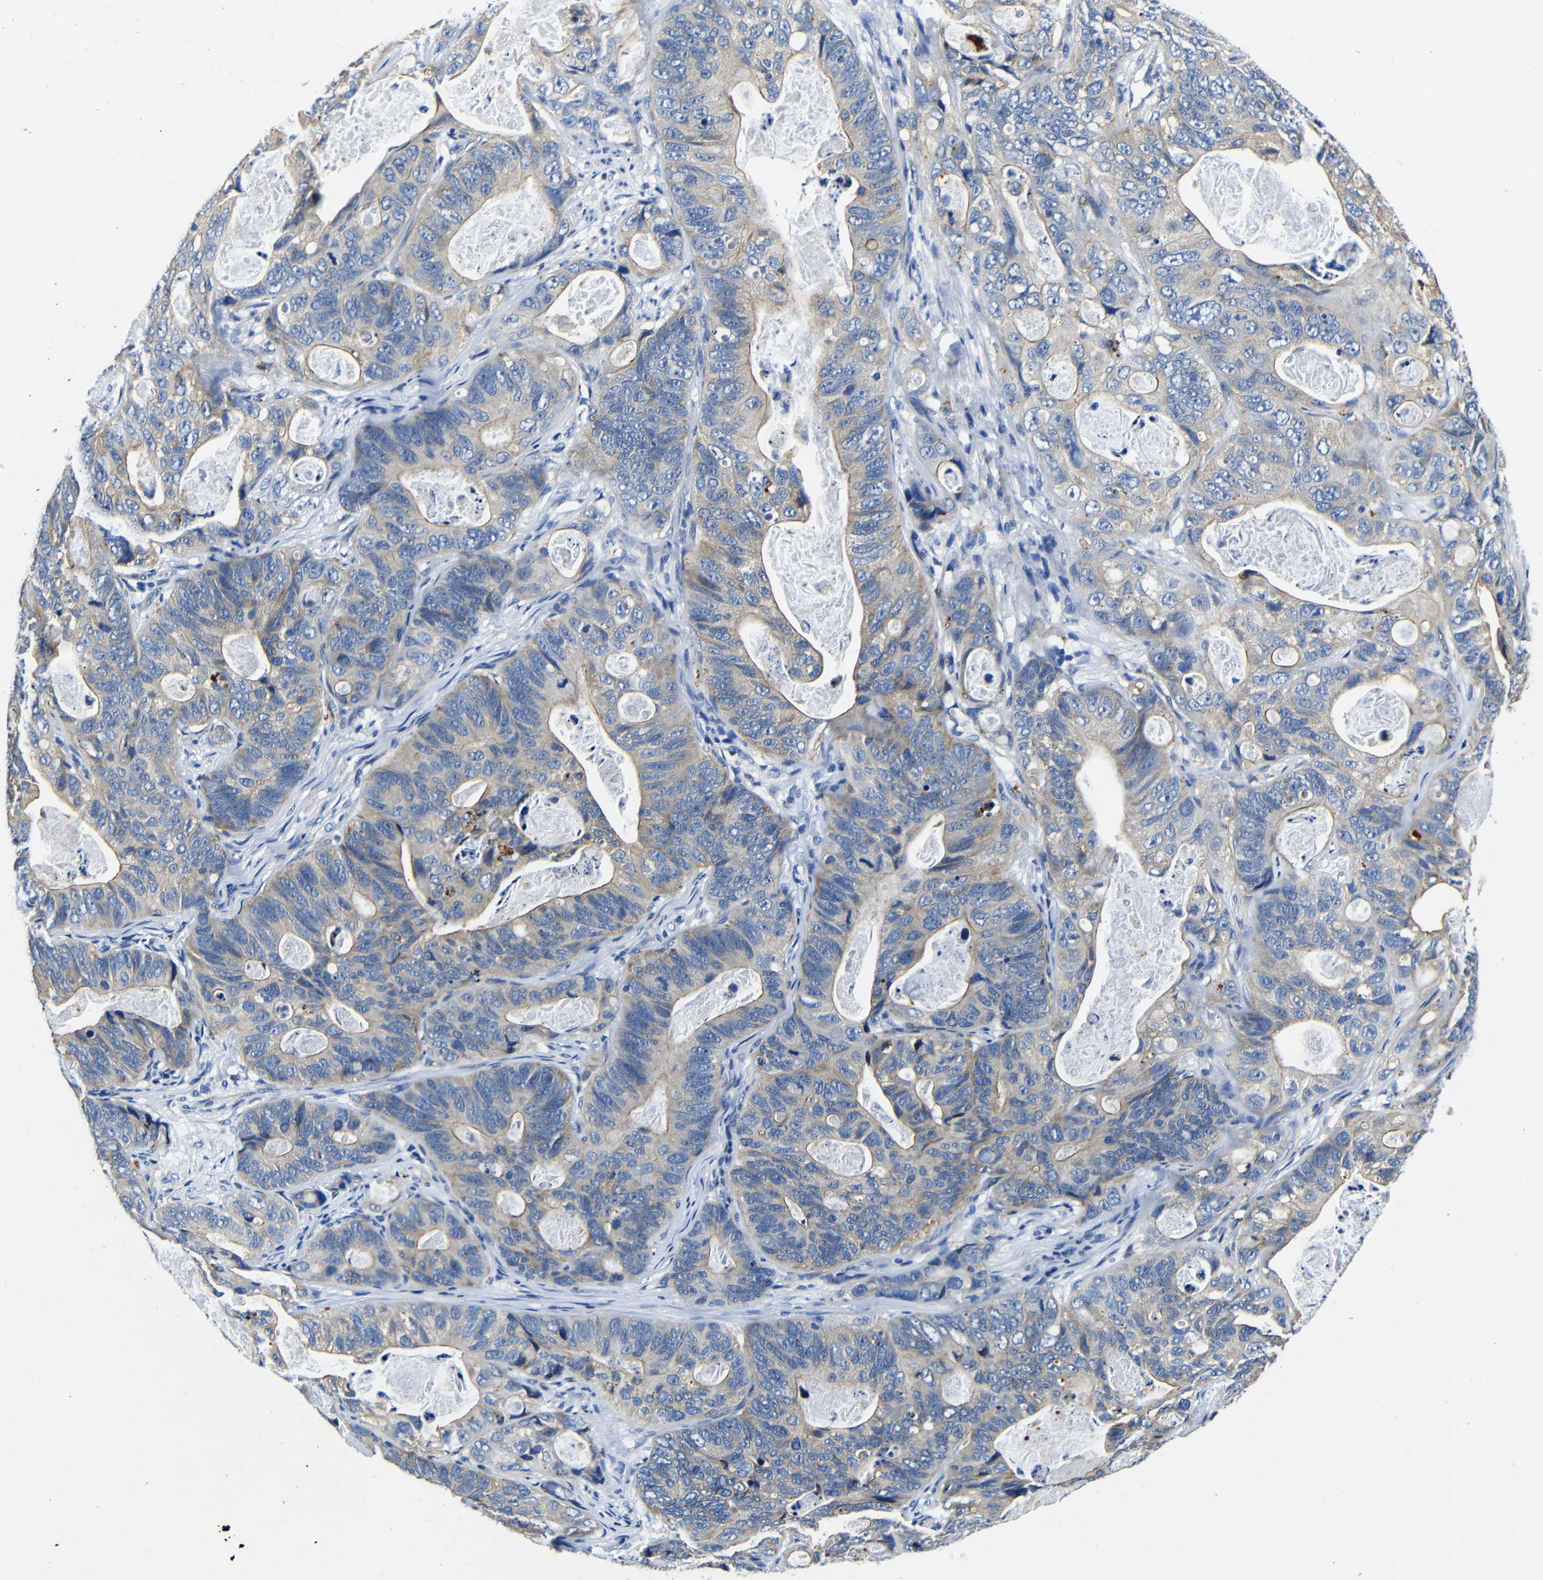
{"staining": {"intensity": "weak", "quantity": "25%-75%", "location": "cytoplasmic/membranous"}, "tissue": "stomach cancer", "cell_type": "Tumor cells", "image_type": "cancer", "snomed": [{"axis": "morphology", "description": "Adenocarcinoma, NOS"}, {"axis": "topography", "description": "Stomach"}], "caption": "A photomicrograph showing weak cytoplasmic/membranous expression in about 25%-75% of tumor cells in stomach adenocarcinoma, as visualized by brown immunohistochemical staining.", "gene": "GIMAP2", "patient": {"sex": "female", "age": 89}}